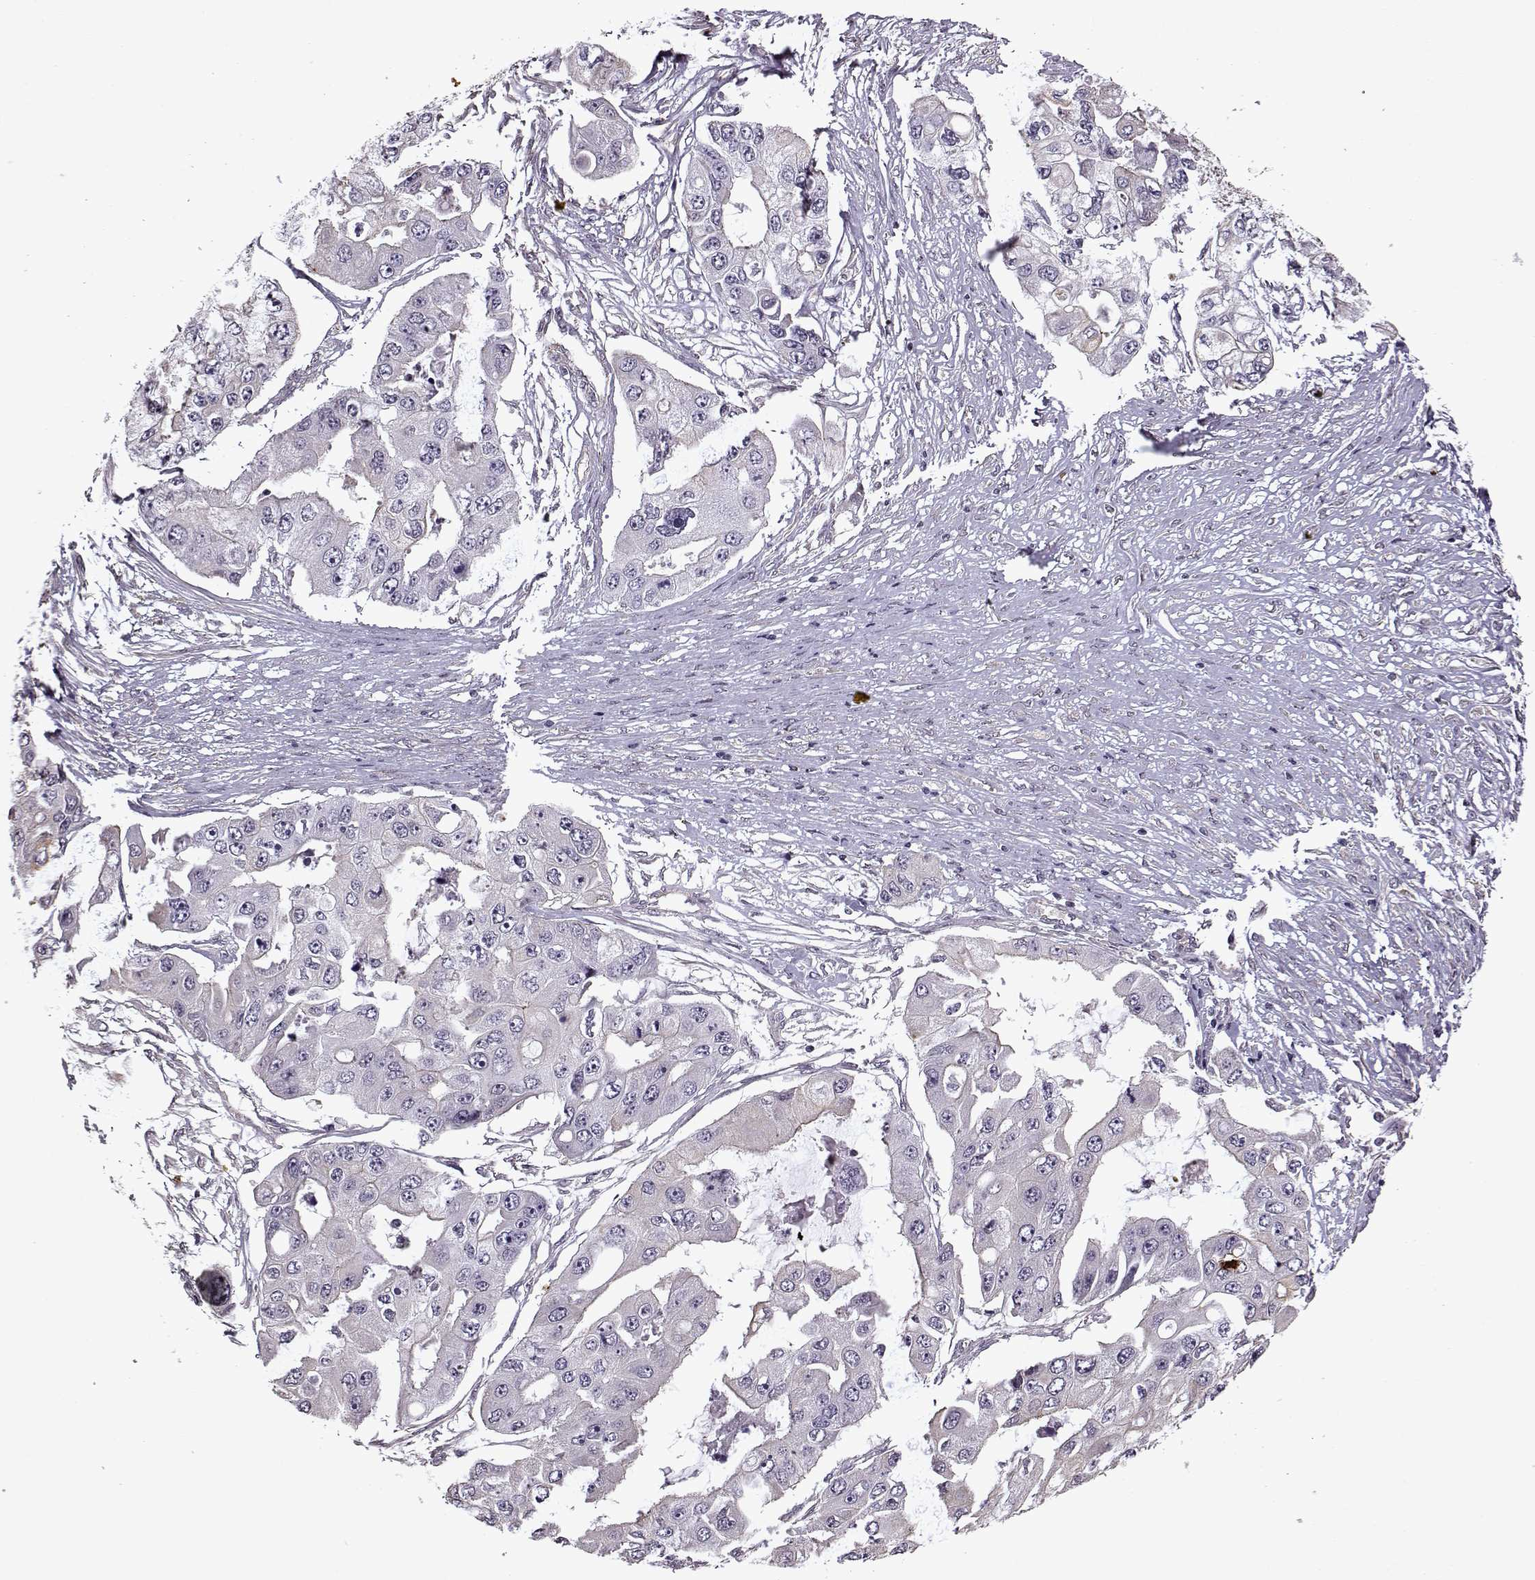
{"staining": {"intensity": "negative", "quantity": "none", "location": "none"}, "tissue": "ovarian cancer", "cell_type": "Tumor cells", "image_type": "cancer", "snomed": [{"axis": "morphology", "description": "Cystadenocarcinoma, serous, NOS"}, {"axis": "topography", "description": "Ovary"}], "caption": "Protein analysis of serous cystadenocarcinoma (ovarian) exhibits no significant positivity in tumor cells.", "gene": "KRT9", "patient": {"sex": "female", "age": 56}}